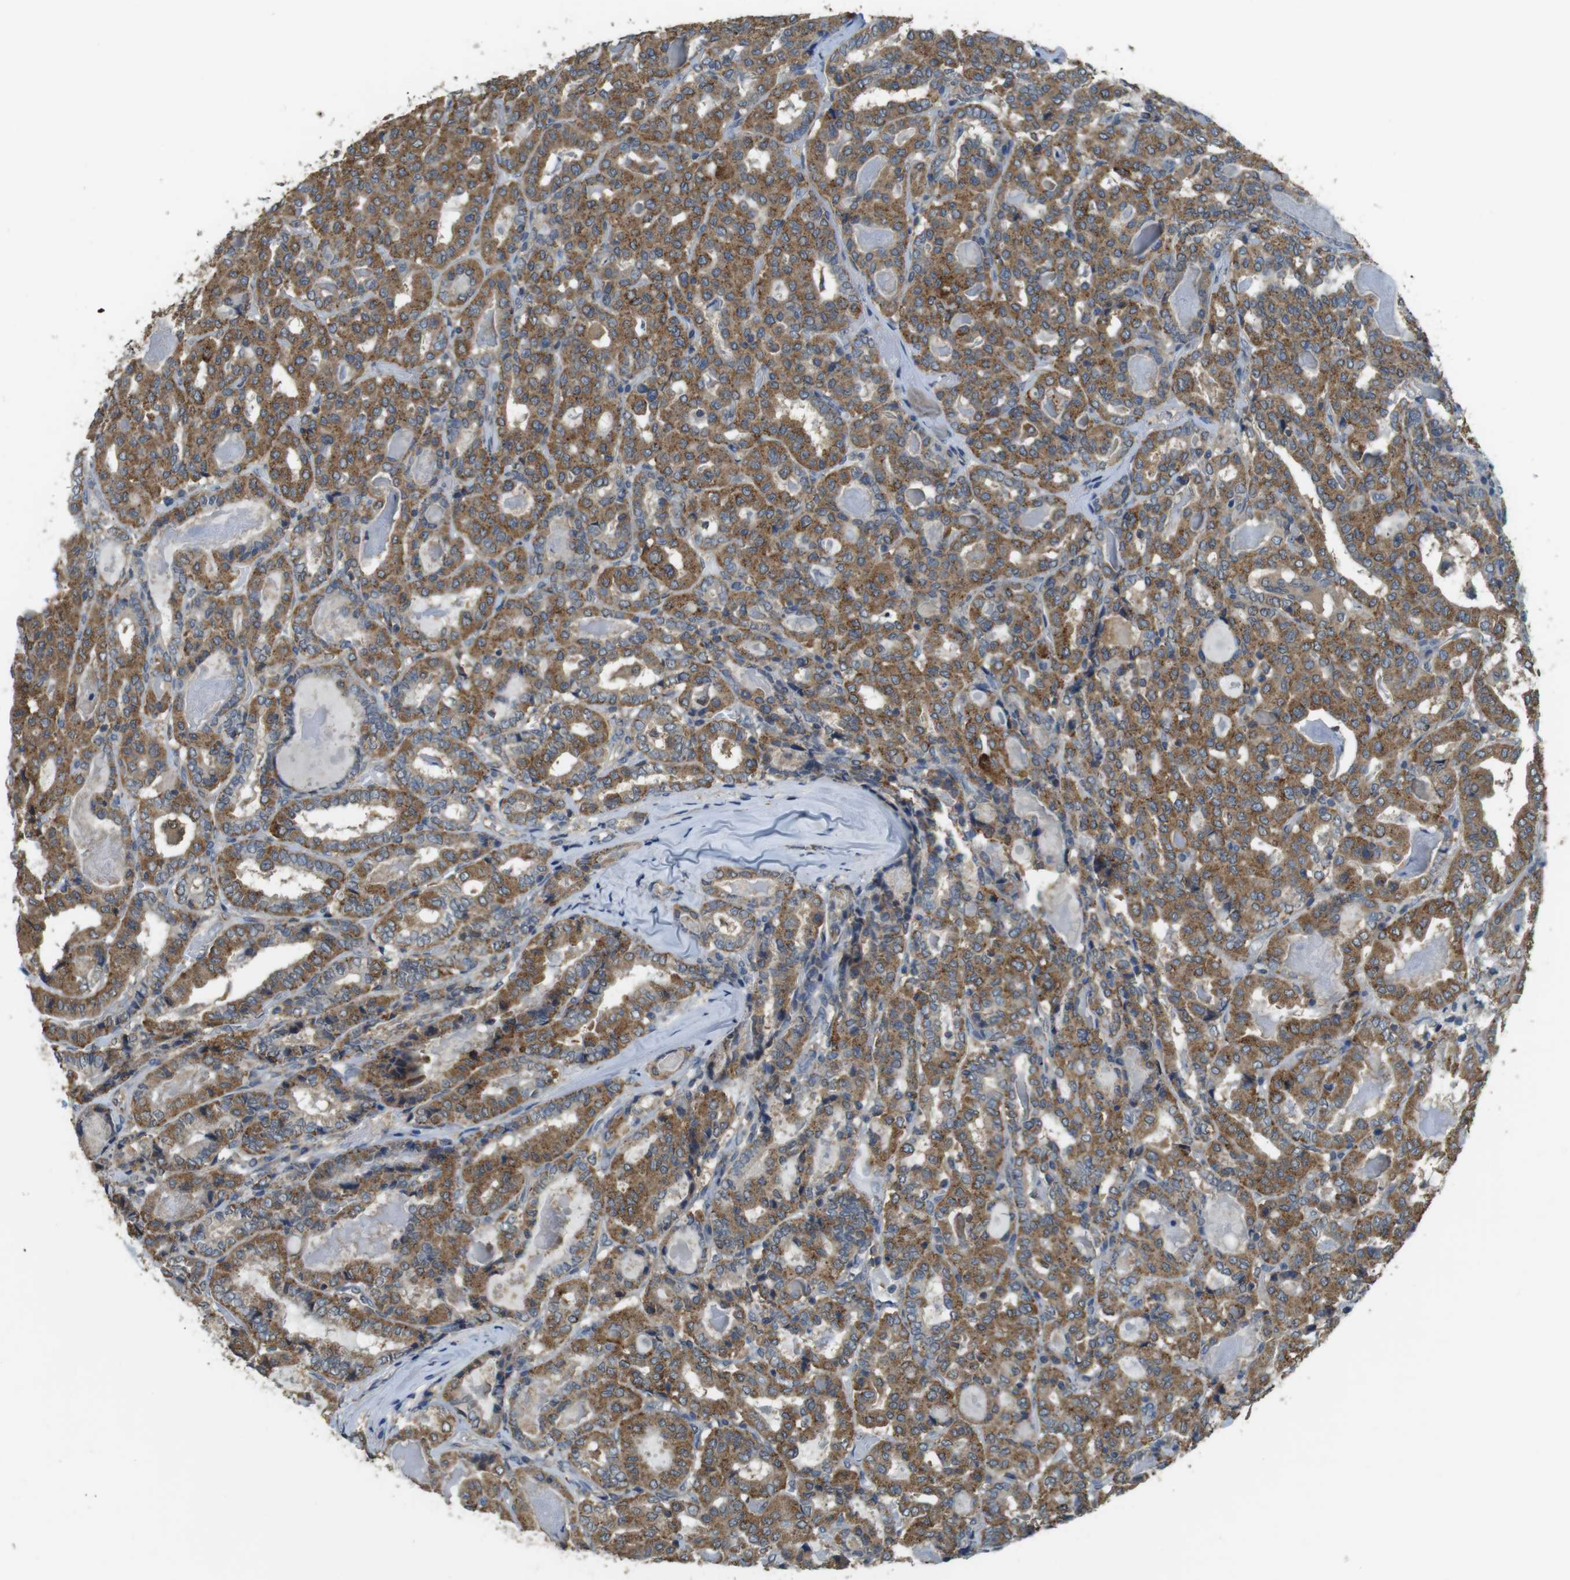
{"staining": {"intensity": "moderate", "quantity": ">75%", "location": "cytoplasmic/membranous"}, "tissue": "thyroid cancer", "cell_type": "Tumor cells", "image_type": "cancer", "snomed": [{"axis": "morphology", "description": "Papillary adenocarcinoma, NOS"}, {"axis": "topography", "description": "Thyroid gland"}], "caption": "Thyroid papillary adenocarcinoma tissue displays moderate cytoplasmic/membranous expression in about >75% of tumor cells, visualized by immunohistochemistry. Nuclei are stained in blue.", "gene": "BRI3BP", "patient": {"sex": "female", "age": 42}}